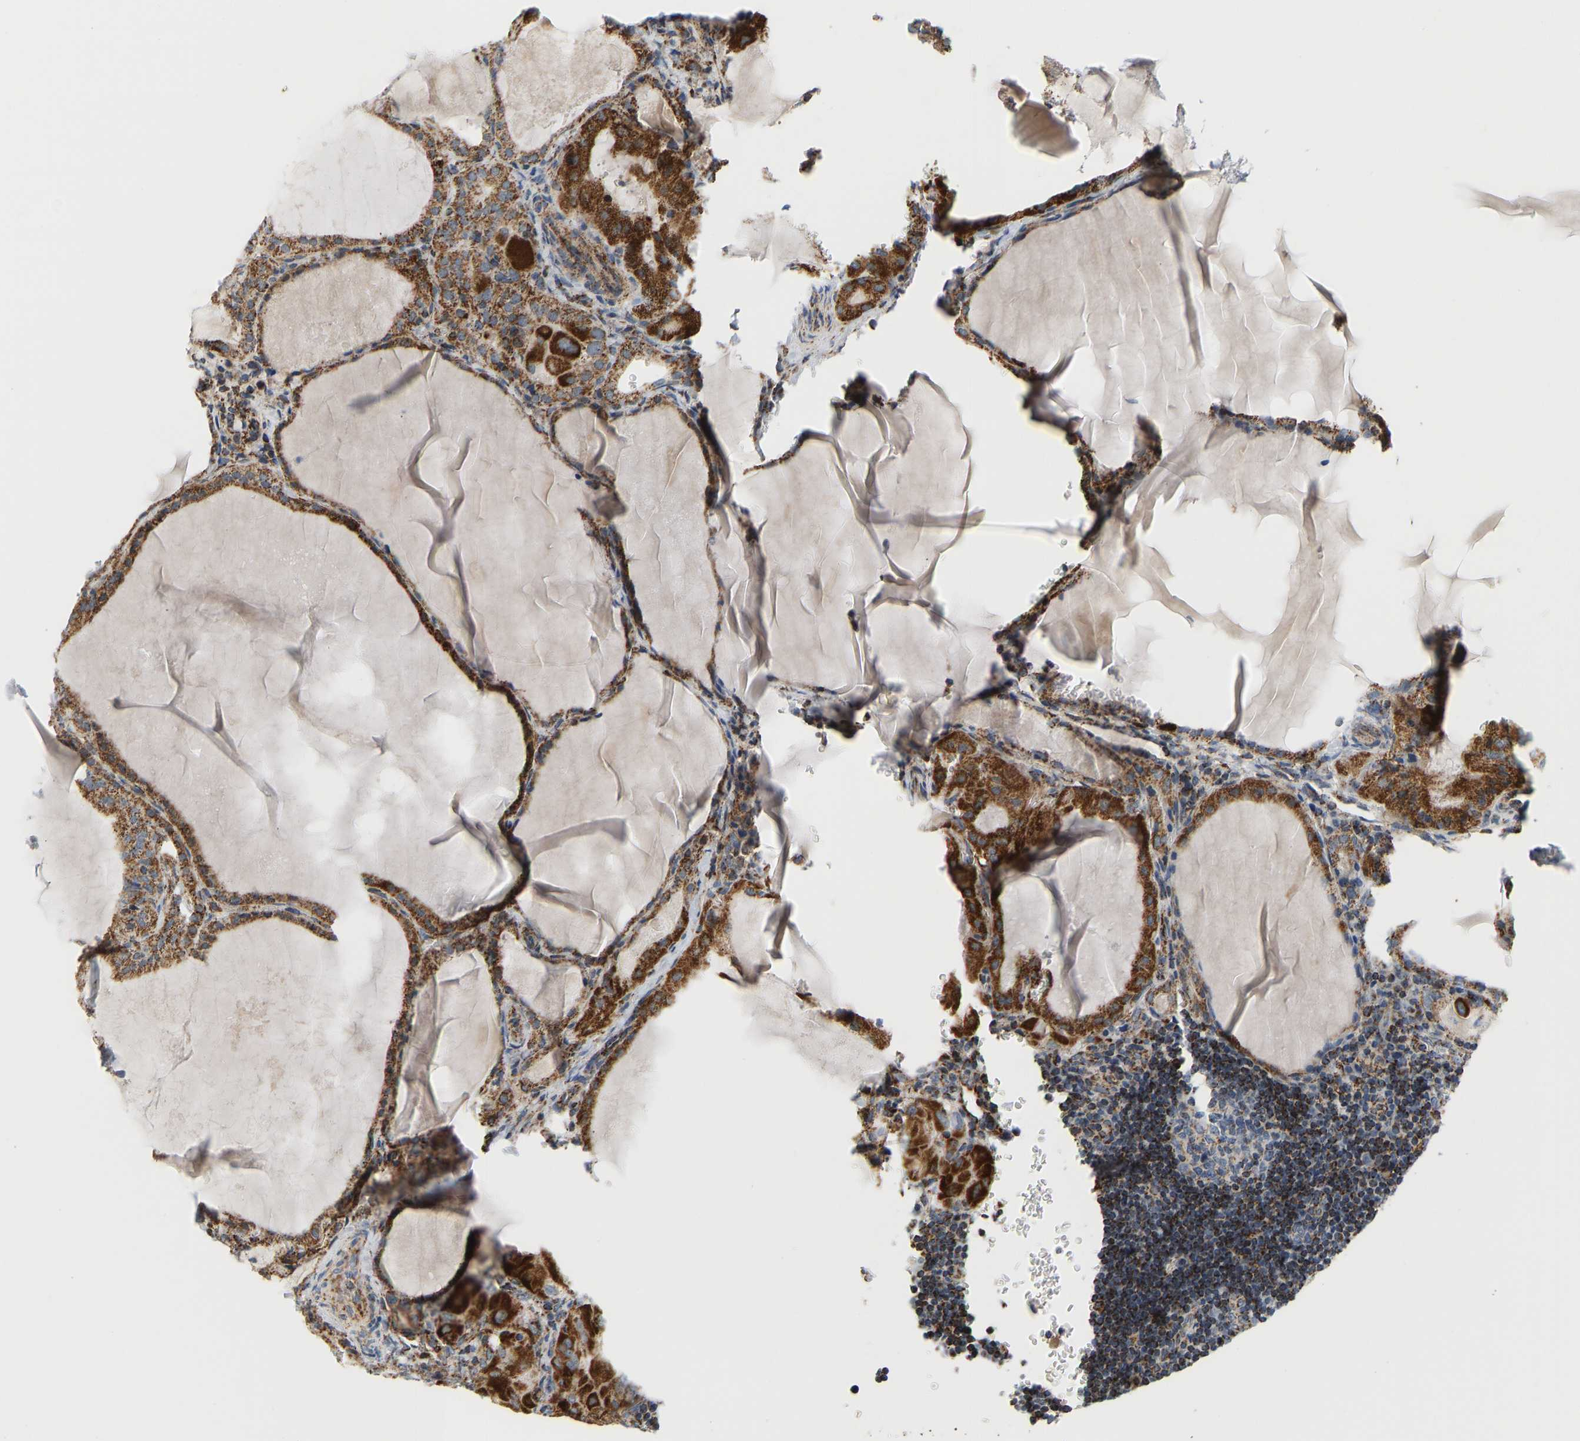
{"staining": {"intensity": "strong", "quantity": ">75%", "location": "cytoplasmic/membranous"}, "tissue": "thyroid cancer", "cell_type": "Tumor cells", "image_type": "cancer", "snomed": [{"axis": "morphology", "description": "Papillary adenocarcinoma, NOS"}, {"axis": "topography", "description": "Thyroid gland"}], "caption": "Strong cytoplasmic/membranous expression for a protein is appreciated in approximately >75% of tumor cells of thyroid cancer (papillary adenocarcinoma) using immunohistochemistry.", "gene": "GPSM2", "patient": {"sex": "female", "age": 42}}